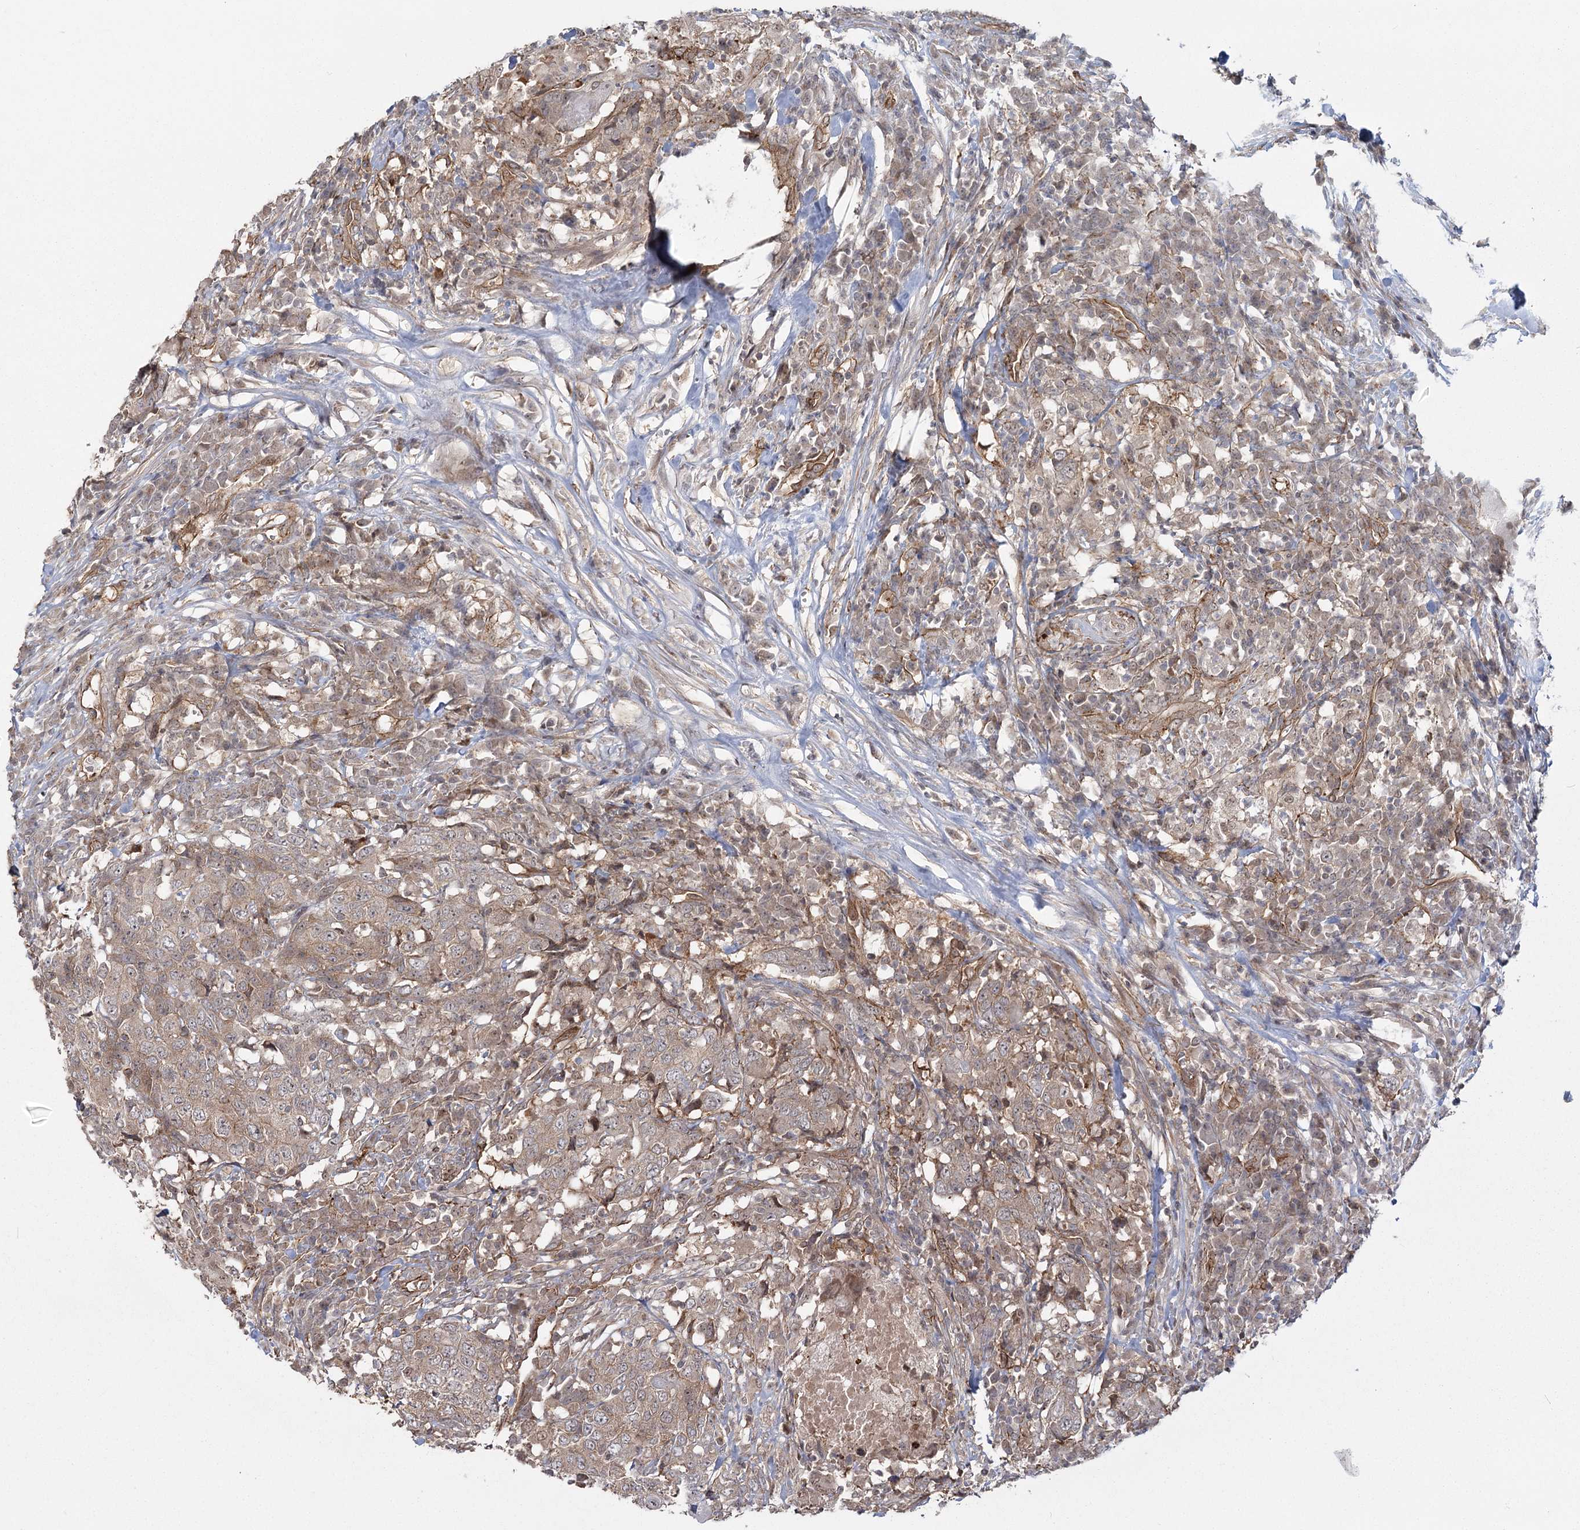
{"staining": {"intensity": "weak", "quantity": ">75%", "location": "cytoplasmic/membranous"}, "tissue": "head and neck cancer", "cell_type": "Tumor cells", "image_type": "cancer", "snomed": [{"axis": "morphology", "description": "Squamous cell carcinoma, NOS"}, {"axis": "topography", "description": "Head-Neck"}], "caption": "Head and neck cancer (squamous cell carcinoma) was stained to show a protein in brown. There is low levels of weak cytoplasmic/membranous staining in approximately >75% of tumor cells.", "gene": "RPP14", "patient": {"sex": "male", "age": 66}}